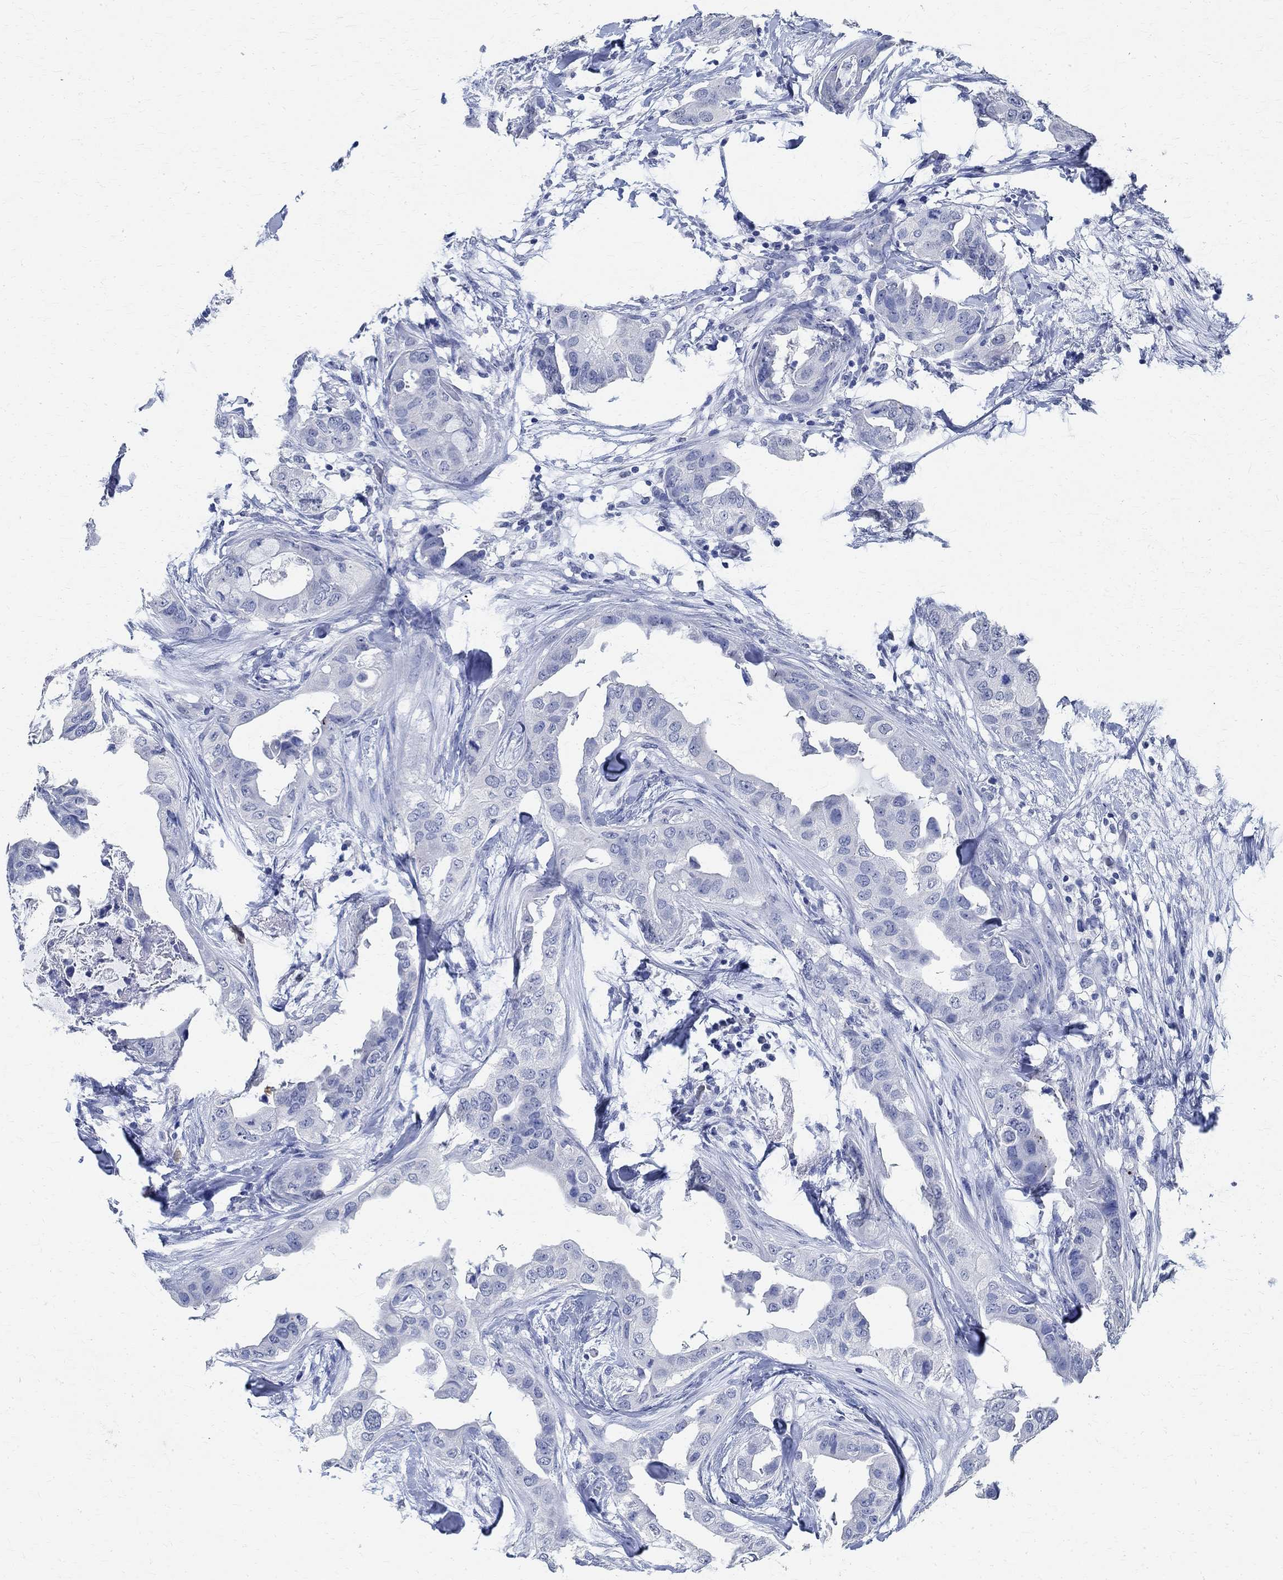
{"staining": {"intensity": "negative", "quantity": "none", "location": "none"}, "tissue": "breast cancer", "cell_type": "Tumor cells", "image_type": "cancer", "snomed": [{"axis": "morphology", "description": "Normal tissue, NOS"}, {"axis": "morphology", "description": "Duct carcinoma"}, {"axis": "topography", "description": "Breast"}], "caption": "The immunohistochemistry photomicrograph has no significant positivity in tumor cells of infiltrating ductal carcinoma (breast) tissue. (DAB IHC with hematoxylin counter stain).", "gene": "TMEM221", "patient": {"sex": "female", "age": 40}}